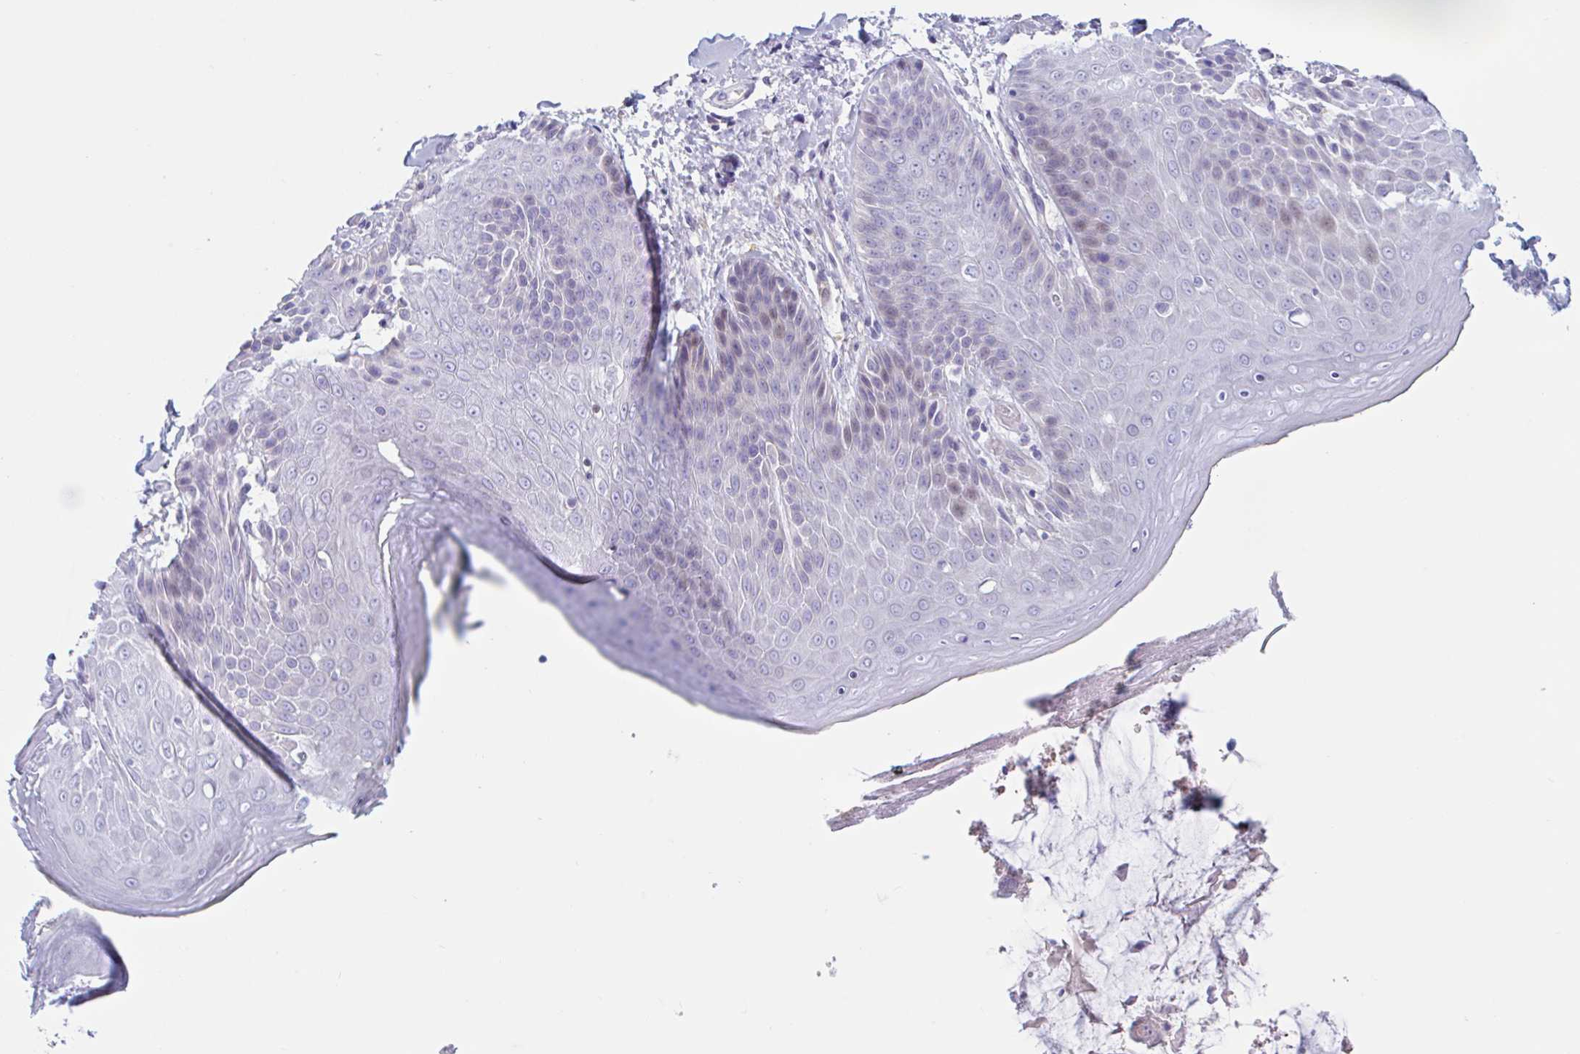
{"staining": {"intensity": "negative", "quantity": "none", "location": "none"}, "tissue": "skin", "cell_type": "Epidermal cells", "image_type": "normal", "snomed": [{"axis": "morphology", "description": "Normal tissue, NOS"}, {"axis": "topography", "description": "Anal"}, {"axis": "topography", "description": "Peripheral nerve tissue"}], "caption": "Photomicrograph shows no significant protein staining in epidermal cells of benign skin.", "gene": "ENSG00000271254", "patient": {"sex": "male", "age": 51}}